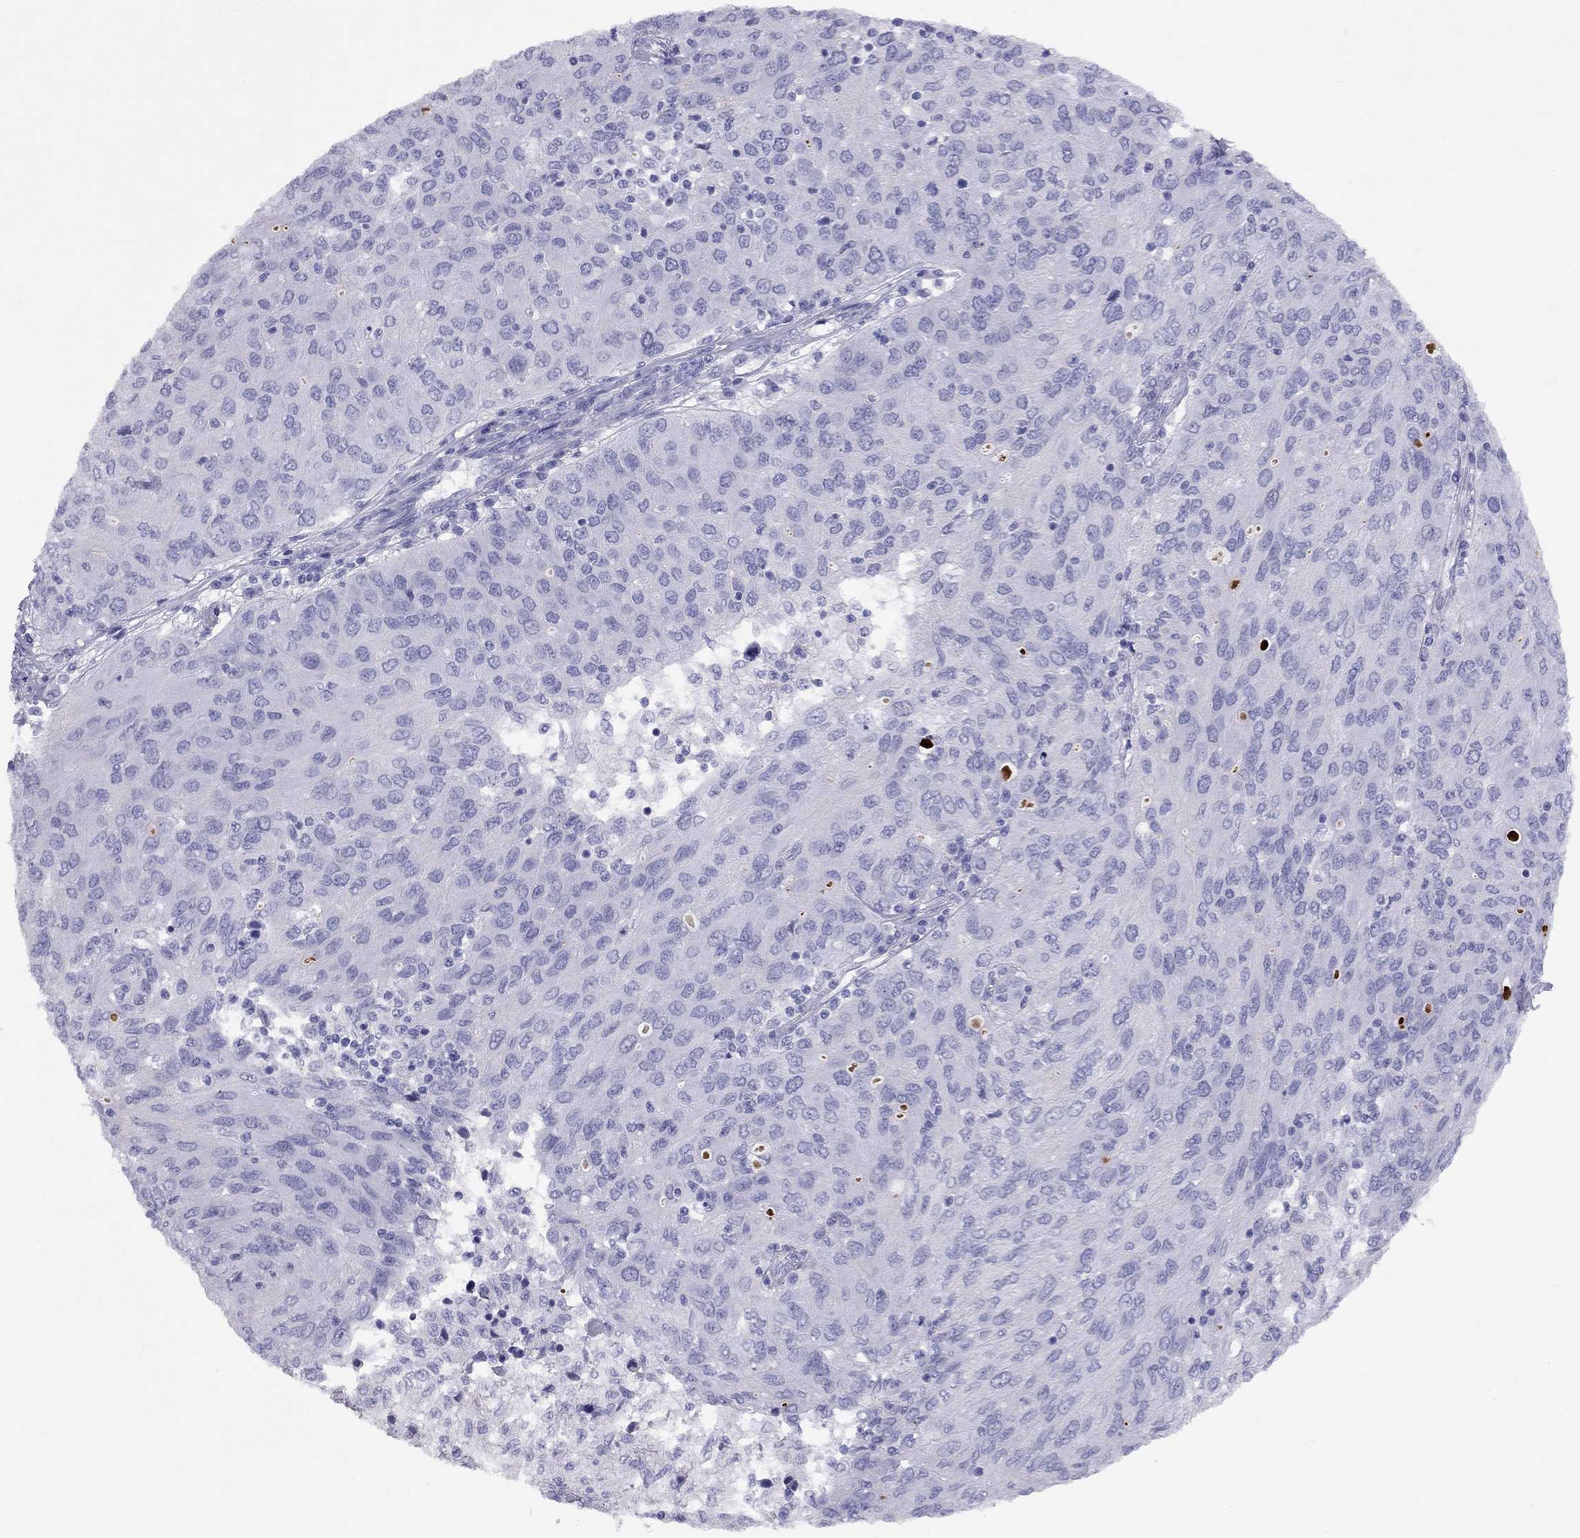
{"staining": {"intensity": "negative", "quantity": "none", "location": "none"}, "tissue": "ovarian cancer", "cell_type": "Tumor cells", "image_type": "cancer", "snomed": [{"axis": "morphology", "description": "Carcinoma, endometroid"}, {"axis": "topography", "description": "Ovary"}], "caption": "A high-resolution image shows IHC staining of ovarian cancer (endometroid carcinoma), which shows no significant expression in tumor cells.", "gene": "FSCN3", "patient": {"sex": "female", "age": 50}}